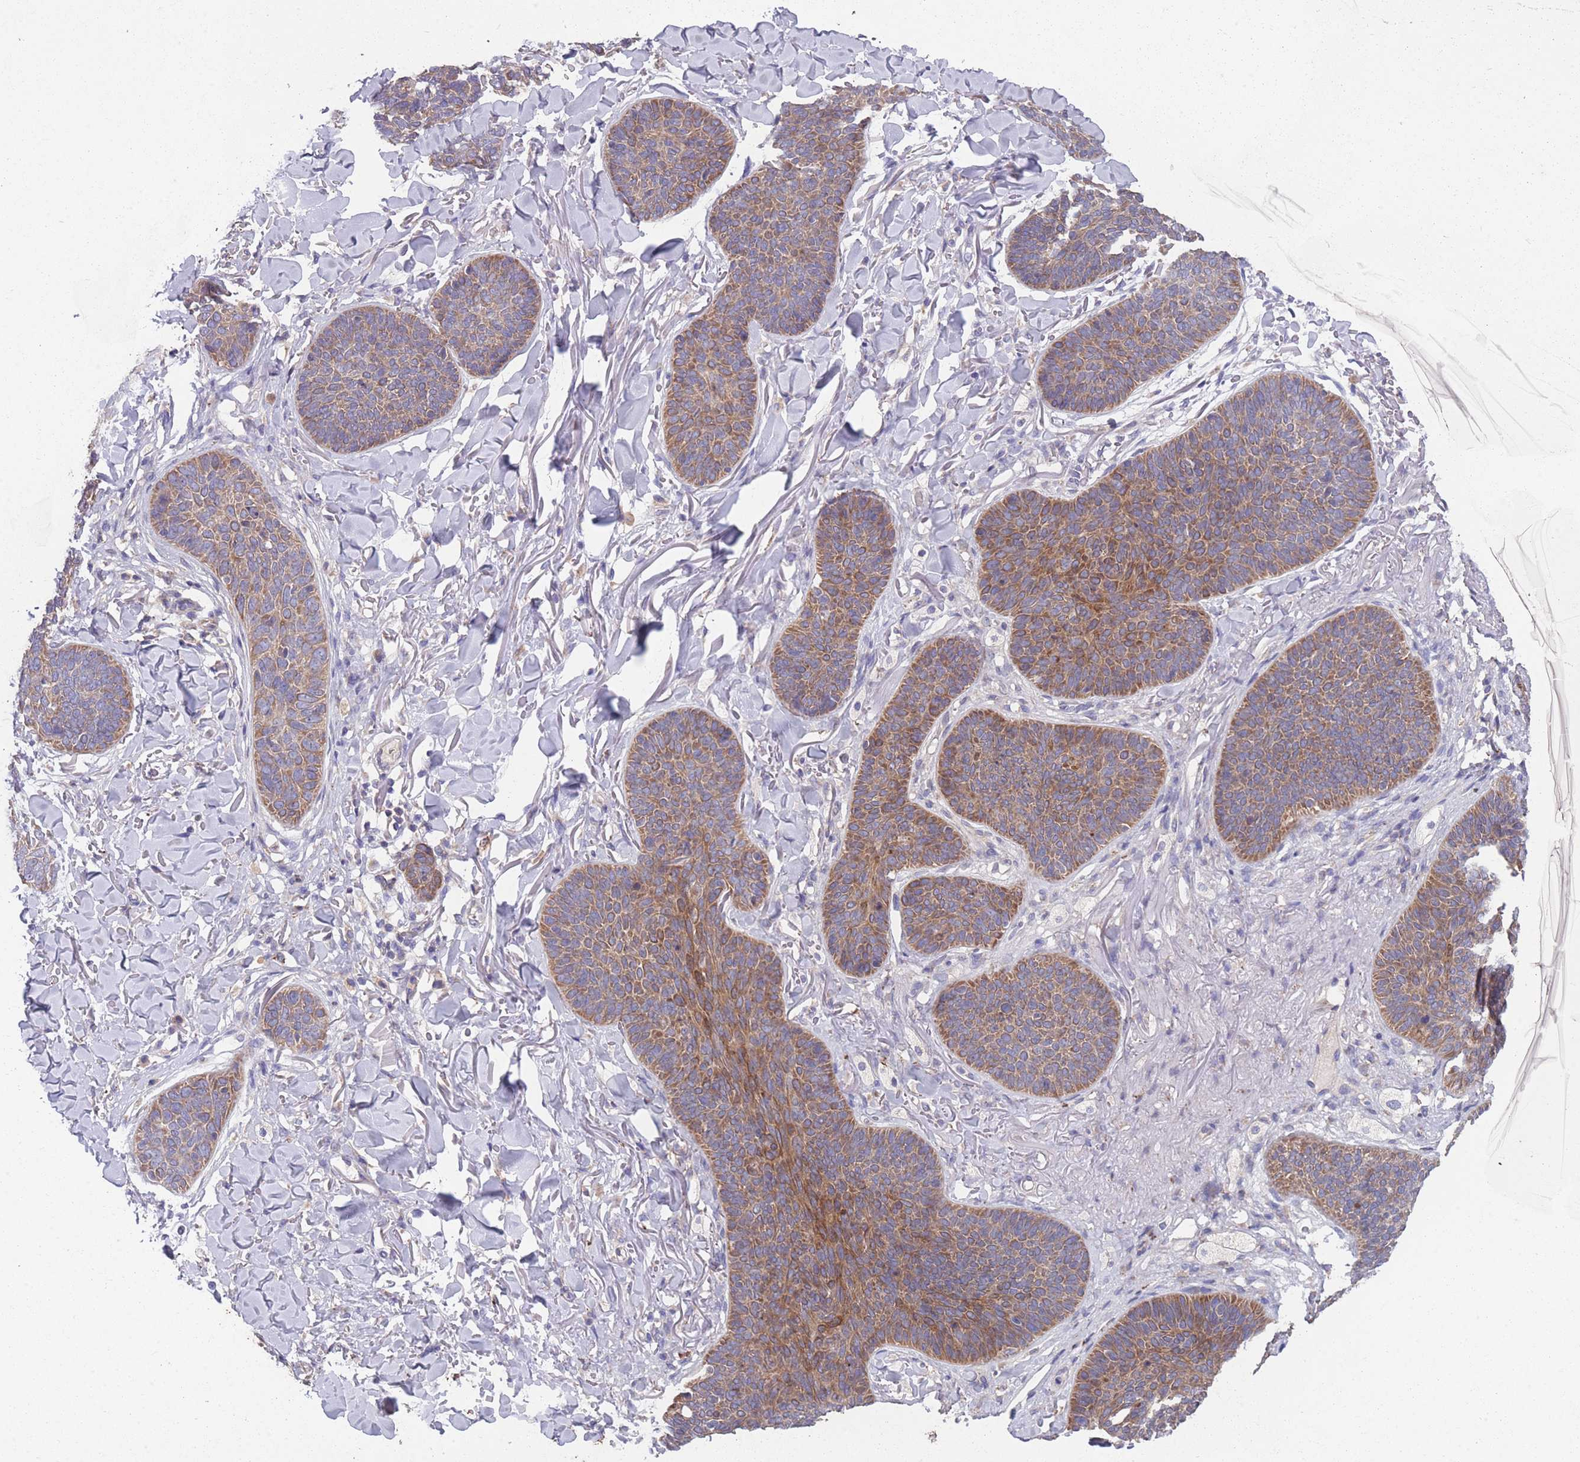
{"staining": {"intensity": "moderate", "quantity": ">75%", "location": "cytoplasmic/membranous"}, "tissue": "skin cancer", "cell_type": "Tumor cells", "image_type": "cancer", "snomed": [{"axis": "morphology", "description": "Basal cell carcinoma"}, {"axis": "topography", "description": "Skin"}], "caption": "Human basal cell carcinoma (skin) stained with a protein marker shows moderate staining in tumor cells.", "gene": "STIM2", "patient": {"sex": "male", "age": 85}}